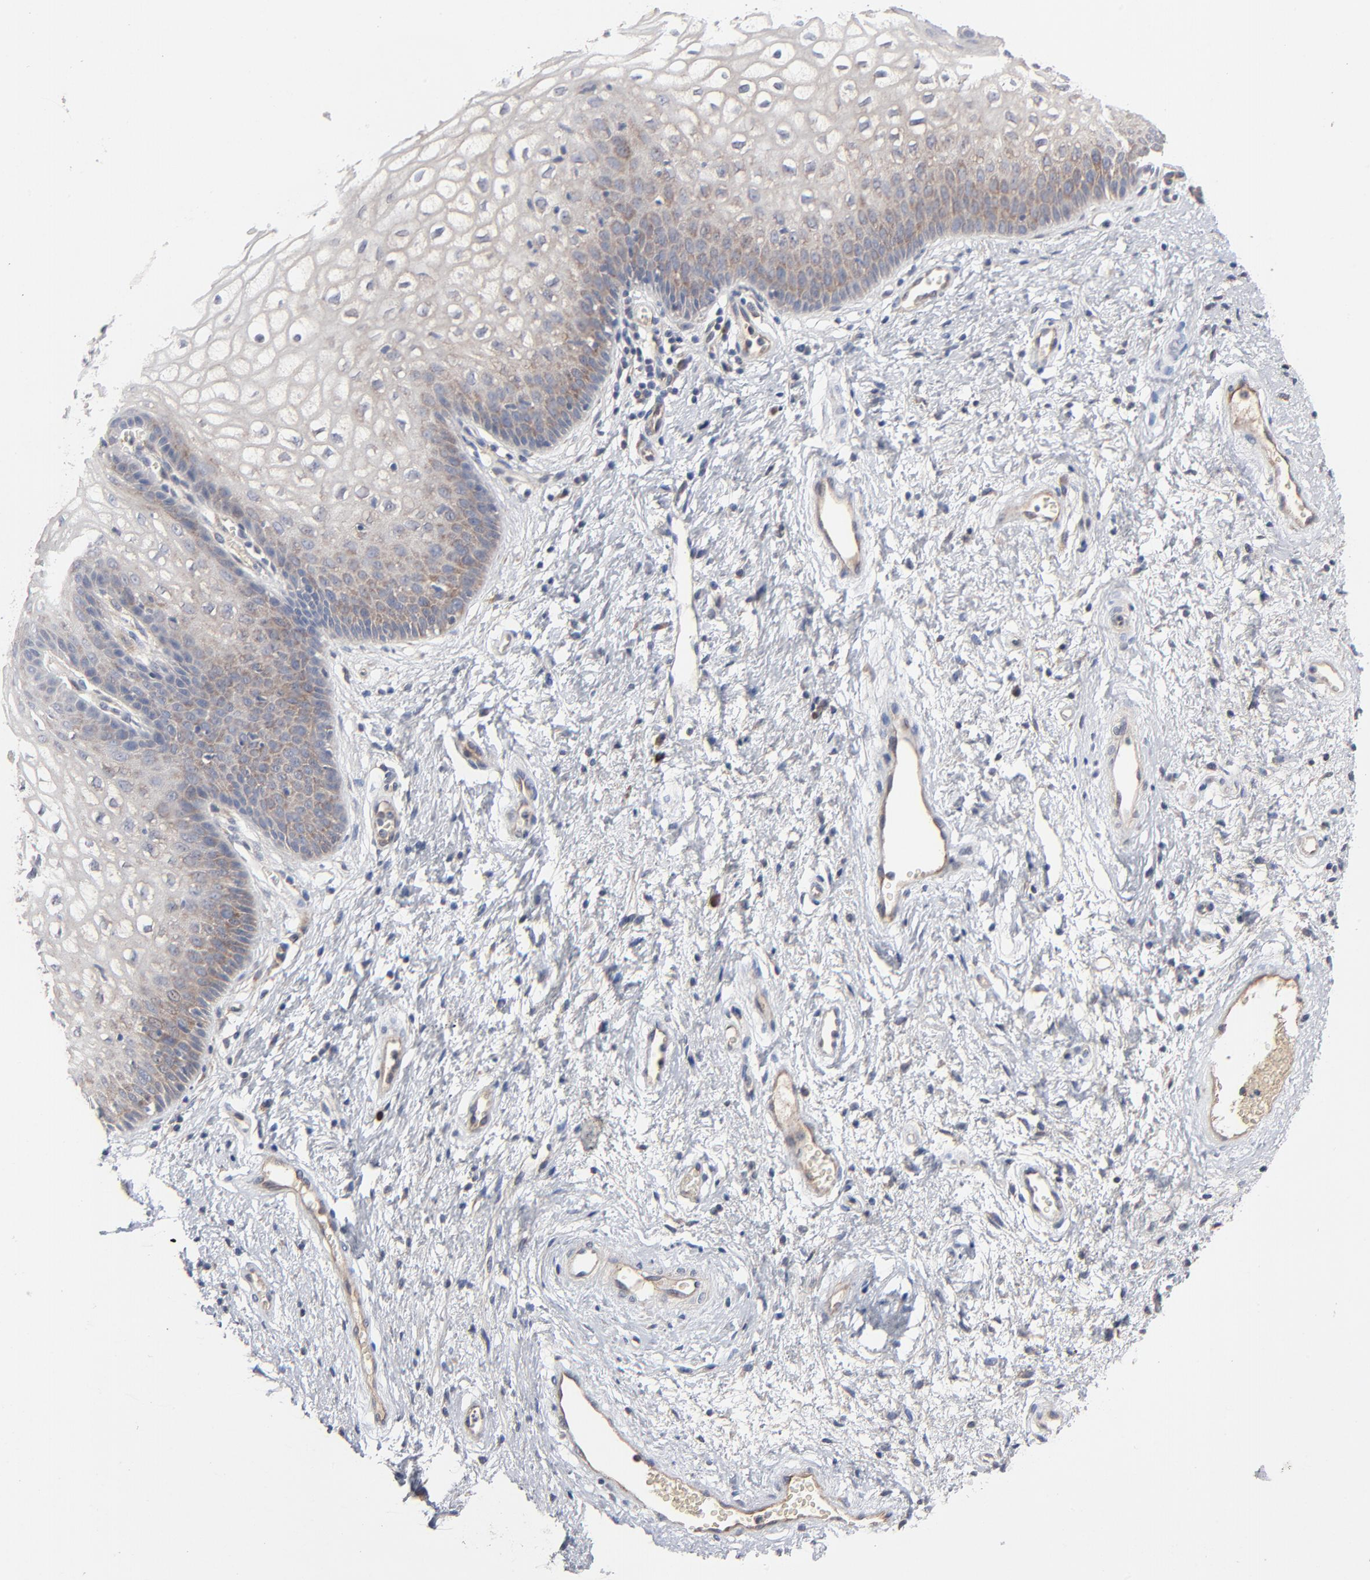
{"staining": {"intensity": "weak", "quantity": "25%-75%", "location": "cytoplasmic/membranous"}, "tissue": "vagina", "cell_type": "Squamous epithelial cells", "image_type": "normal", "snomed": [{"axis": "morphology", "description": "Normal tissue, NOS"}, {"axis": "topography", "description": "Vagina"}], "caption": "Immunohistochemical staining of normal human vagina shows low levels of weak cytoplasmic/membranous expression in approximately 25%-75% of squamous epithelial cells.", "gene": "ABLIM3", "patient": {"sex": "female", "age": 34}}